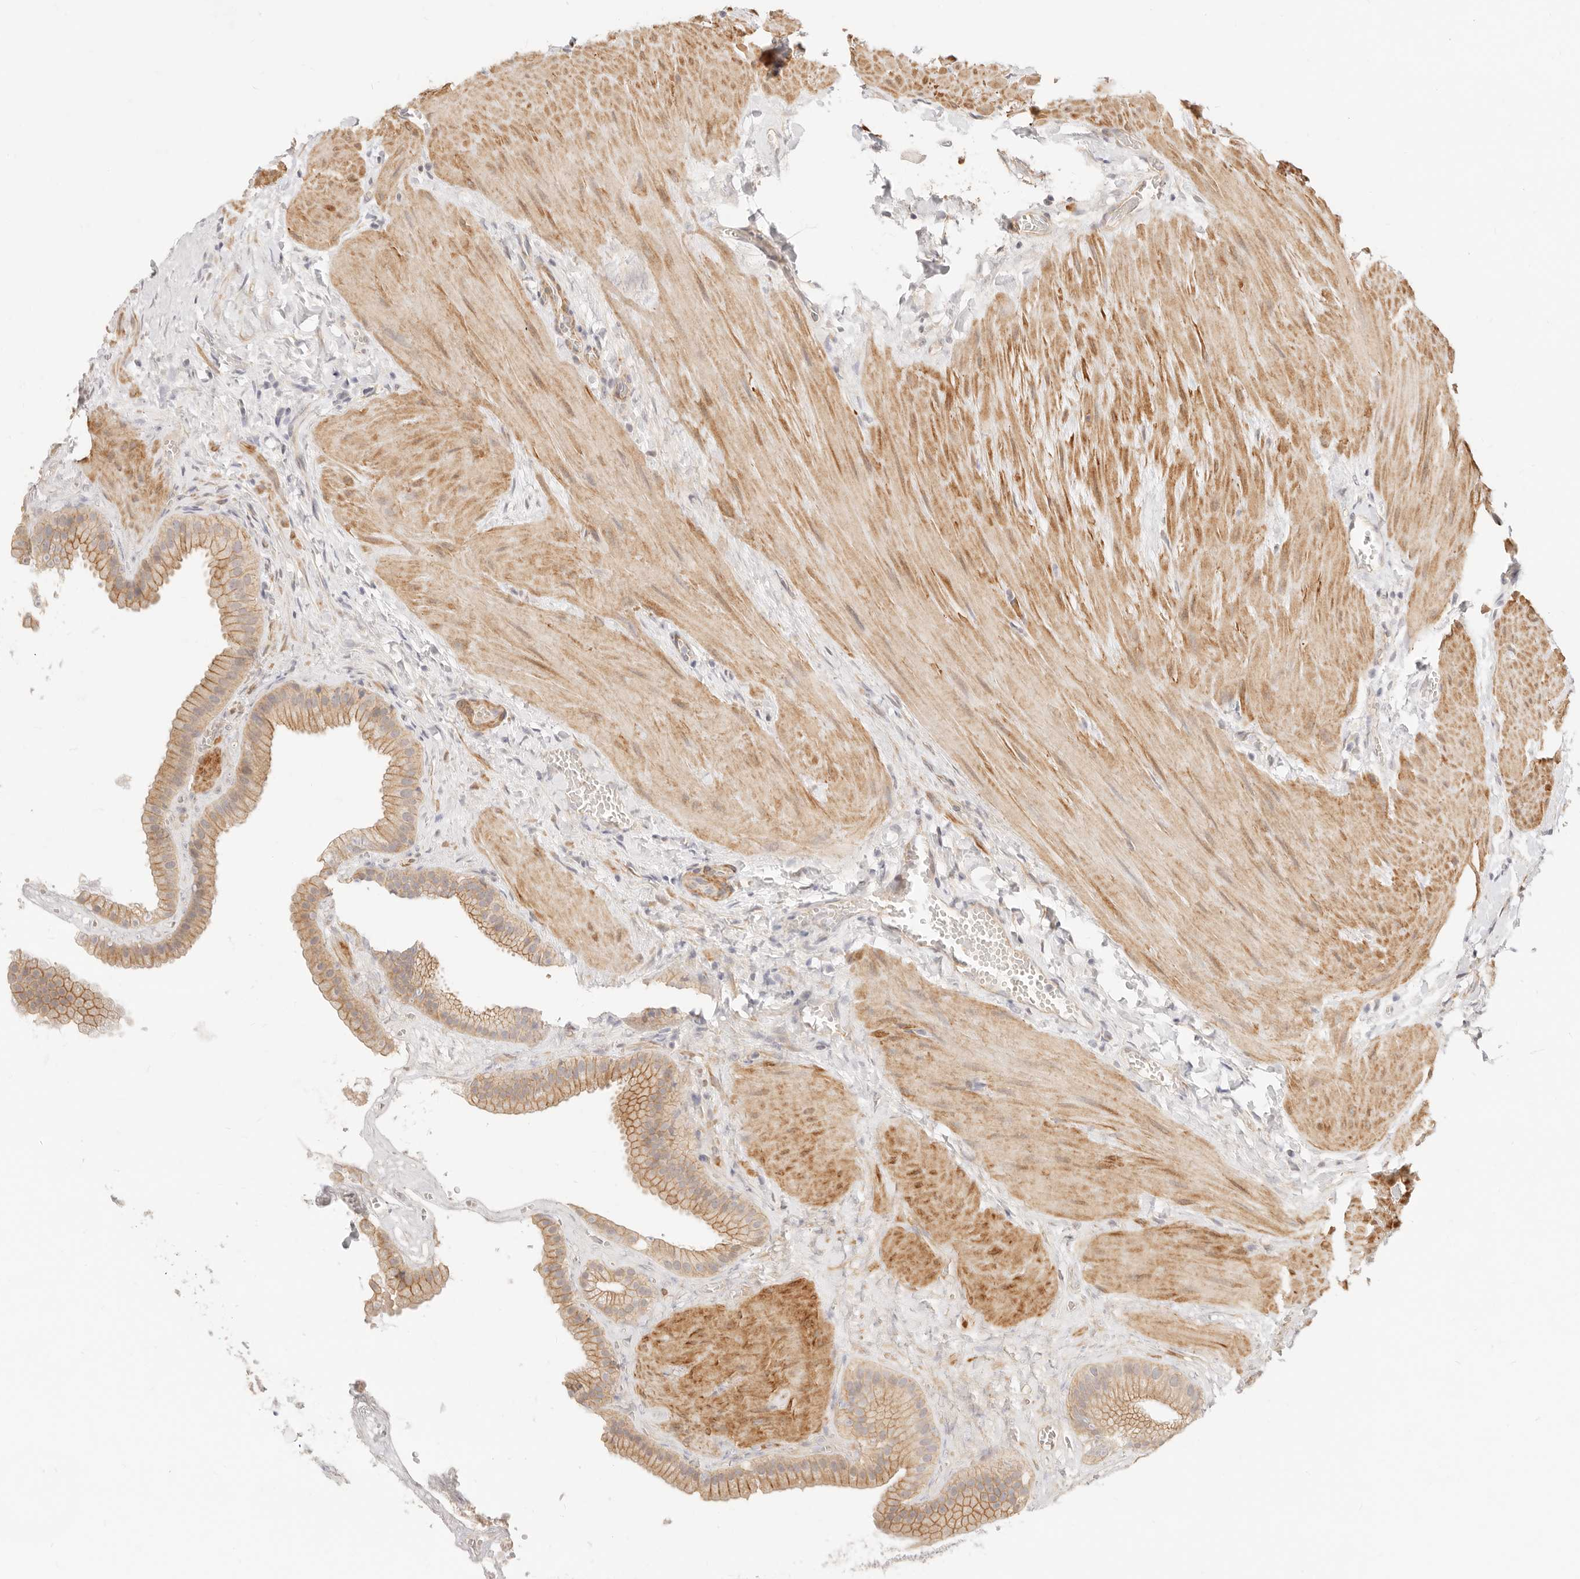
{"staining": {"intensity": "moderate", "quantity": ">75%", "location": "cytoplasmic/membranous"}, "tissue": "gallbladder", "cell_type": "Glandular cells", "image_type": "normal", "snomed": [{"axis": "morphology", "description": "Normal tissue, NOS"}, {"axis": "topography", "description": "Gallbladder"}], "caption": "Moderate cytoplasmic/membranous positivity is appreciated in about >75% of glandular cells in normal gallbladder.", "gene": "UBXN10", "patient": {"sex": "male", "age": 55}}